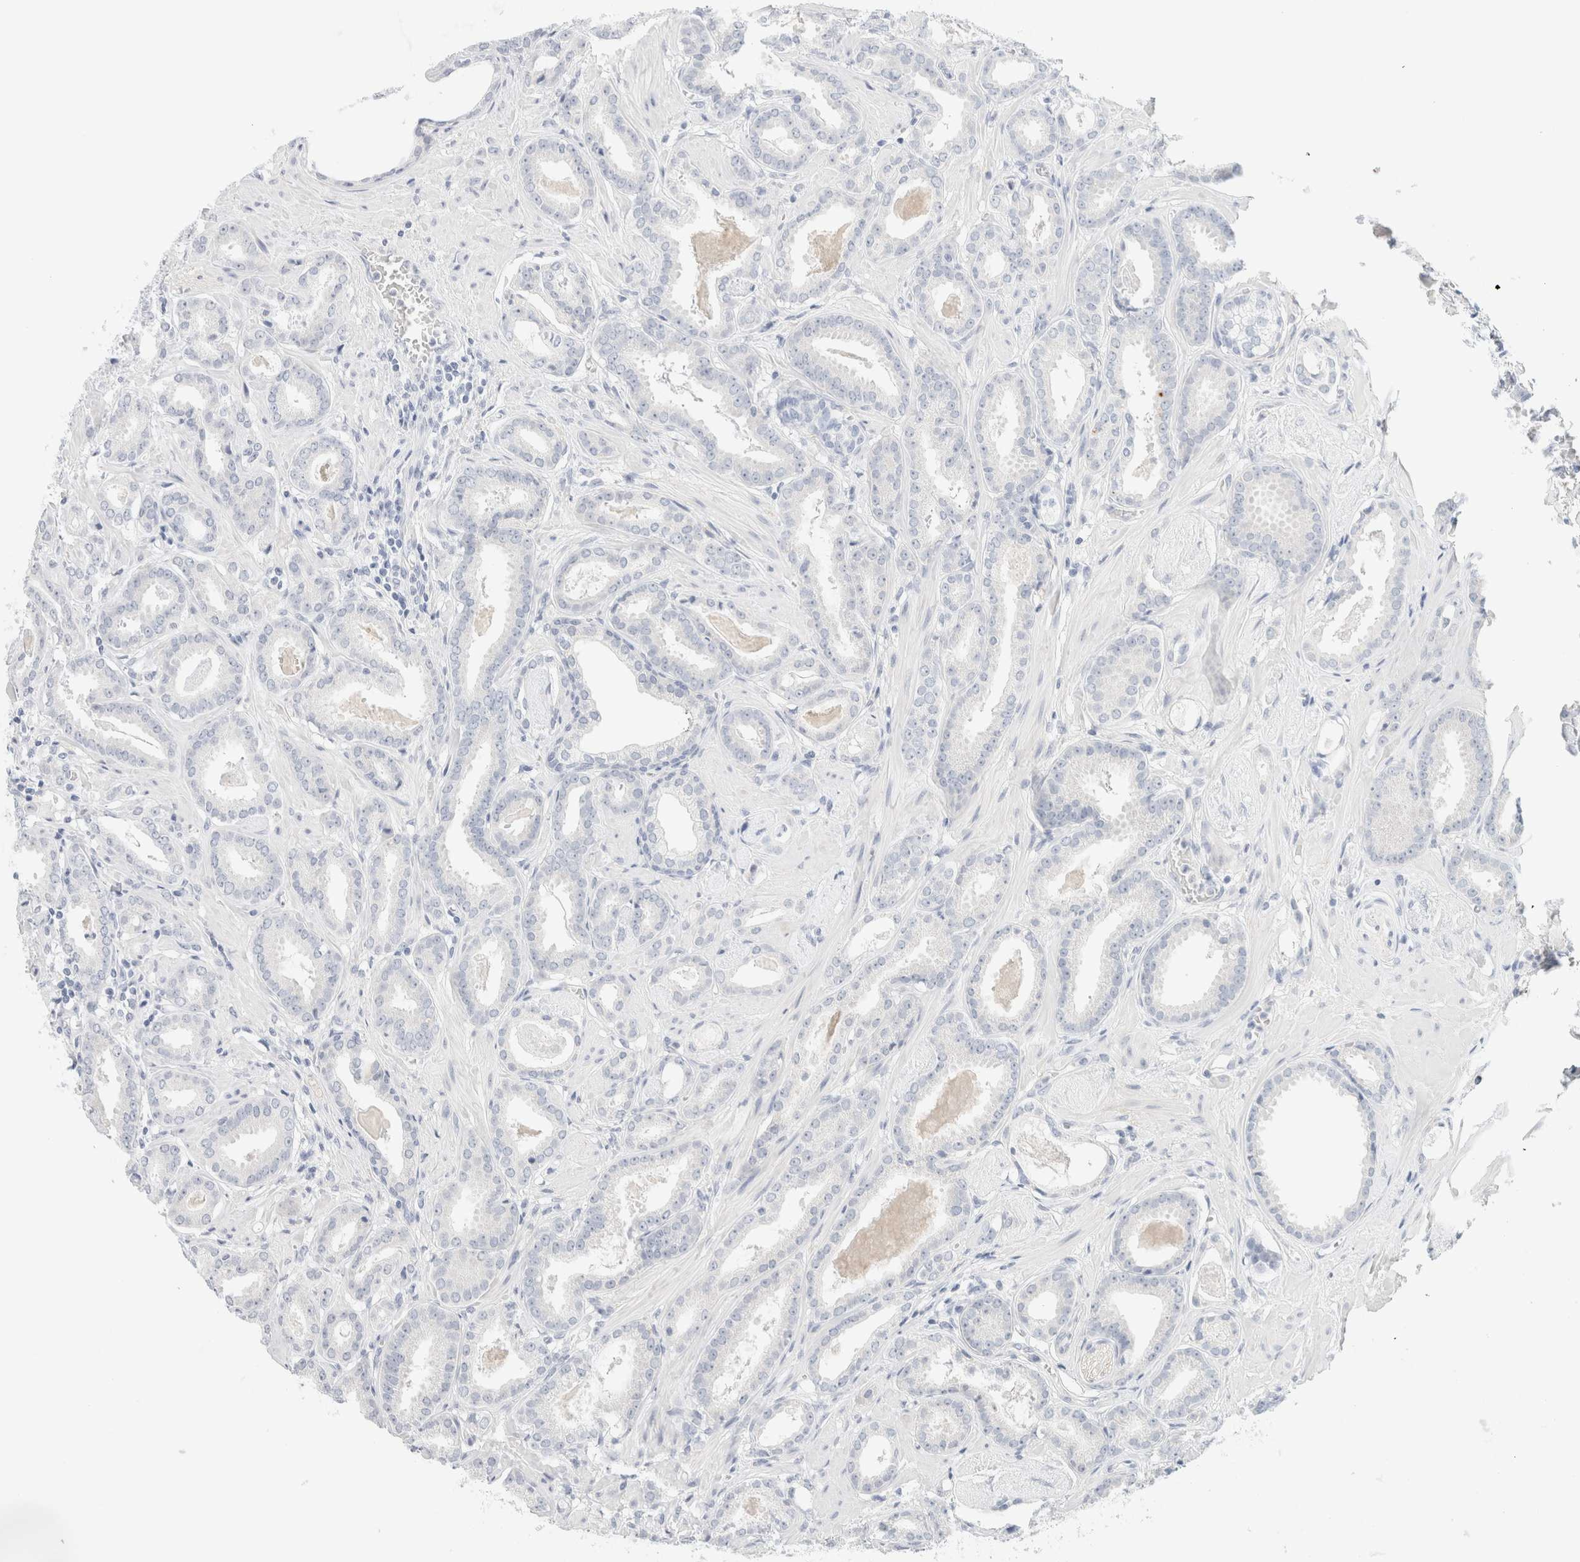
{"staining": {"intensity": "negative", "quantity": "none", "location": "none"}, "tissue": "prostate cancer", "cell_type": "Tumor cells", "image_type": "cancer", "snomed": [{"axis": "morphology", "description": "Adenocarcinoma, Low grade"}, {"axis": "topography", "description": "Prostate"}], "caption": "DAB immunohistochemical staining of human prostate adenocarcinoma (low-grade) displays no significant staining in tumor cells.", "gene": "HEXD", "patient": {"sex": "male", "age": 53}}